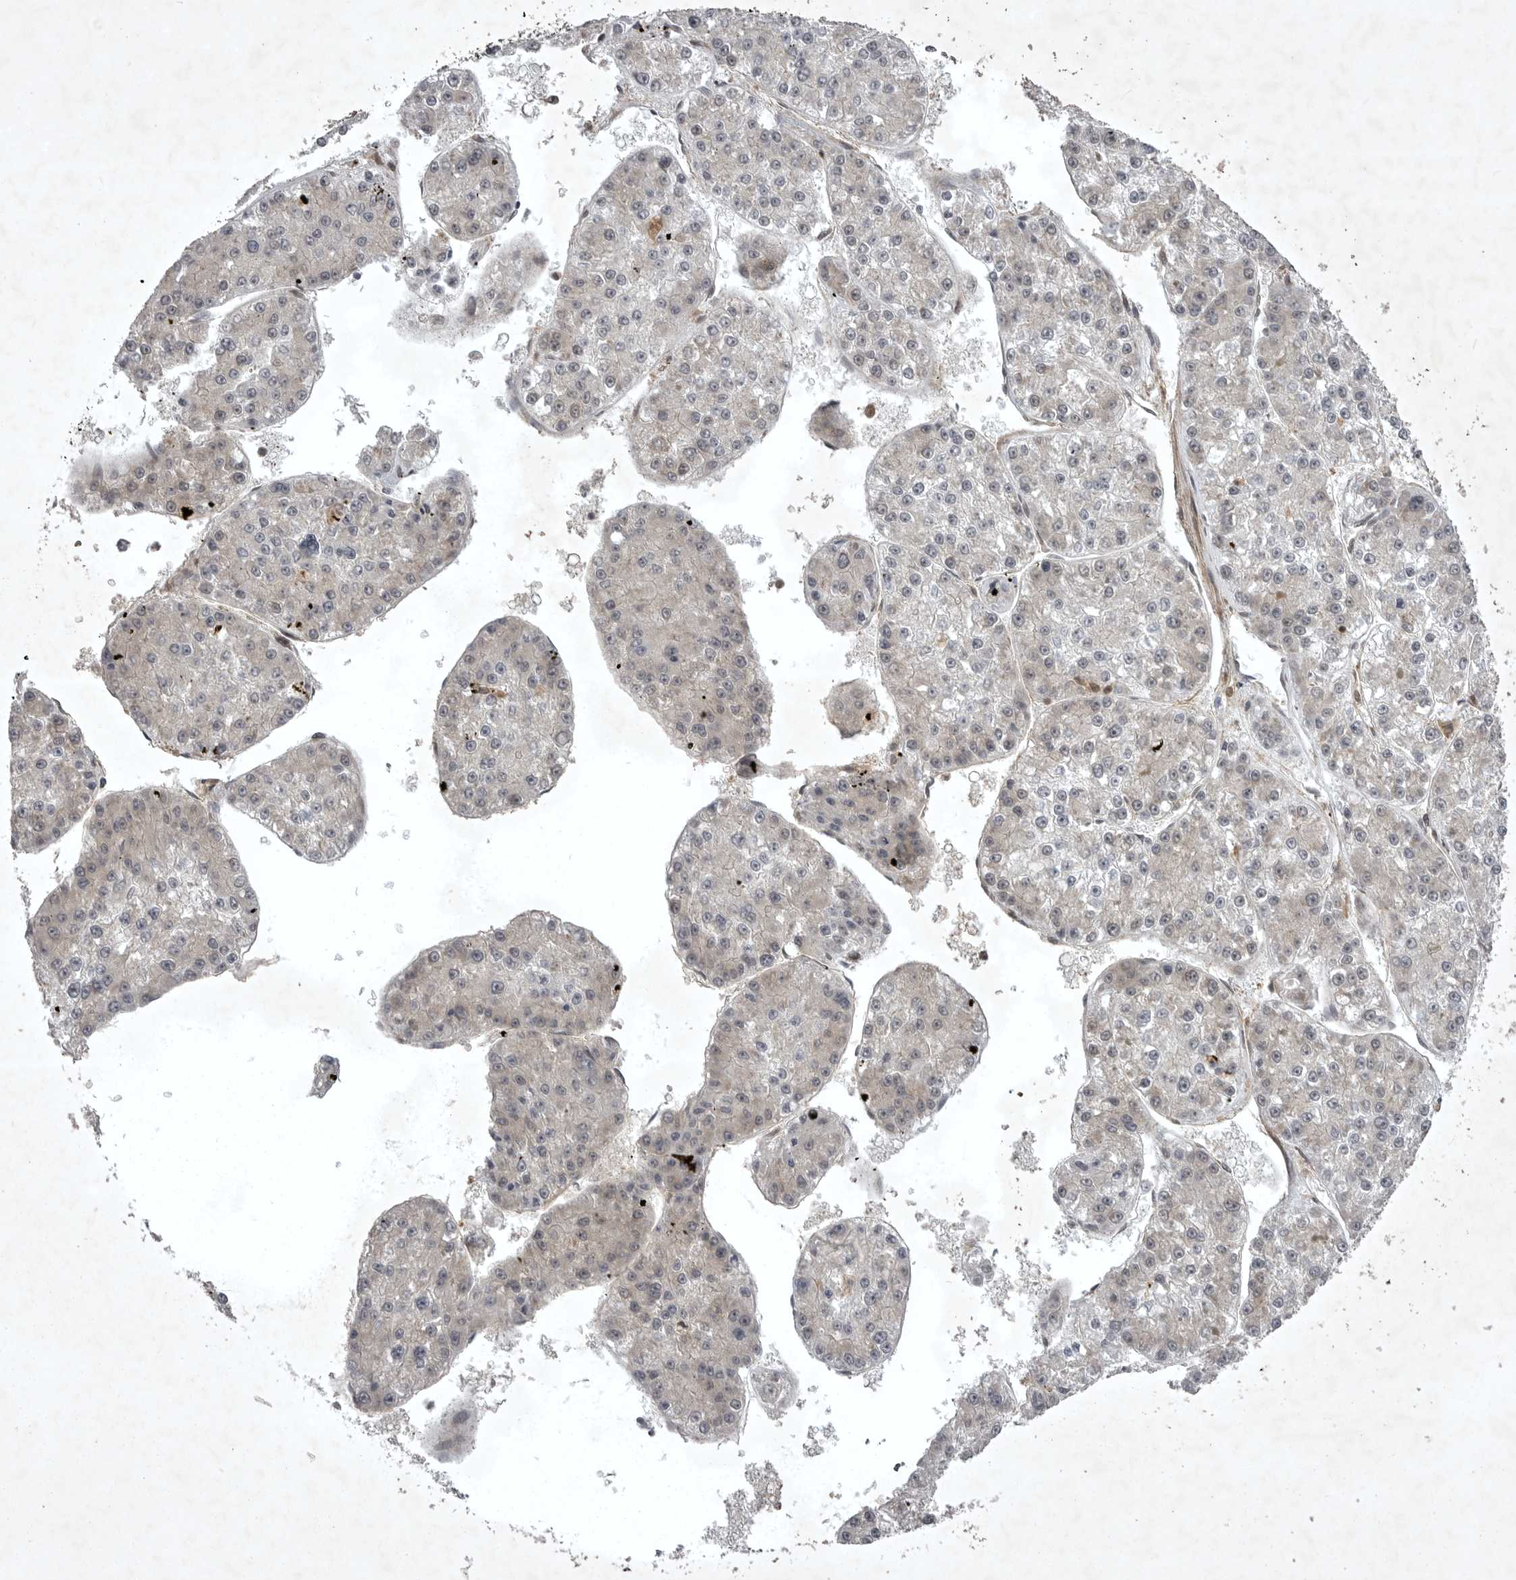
{"staining": {"intensity": "negative", "quantity": "none", "location": "none"}, "tissue": "liver cancer", "cell_type": "Tumor cells", "image_type": "cancer", "snomed": [{"axis": "morphology", "description": "Carcinoma, Hepatocellular, NOS"}, {"axis": "topography", "description": "Liver"}], "caption": "An image of human liver cancer is negative for staining in tumor cells. The staining is performed using DAB (3,3'-diaminobenzidine) brown chromogen with nuclei counter-stained in using hematoxylin.", "gene": "STK24", "patient": {"sex": "female", "age": 73}}